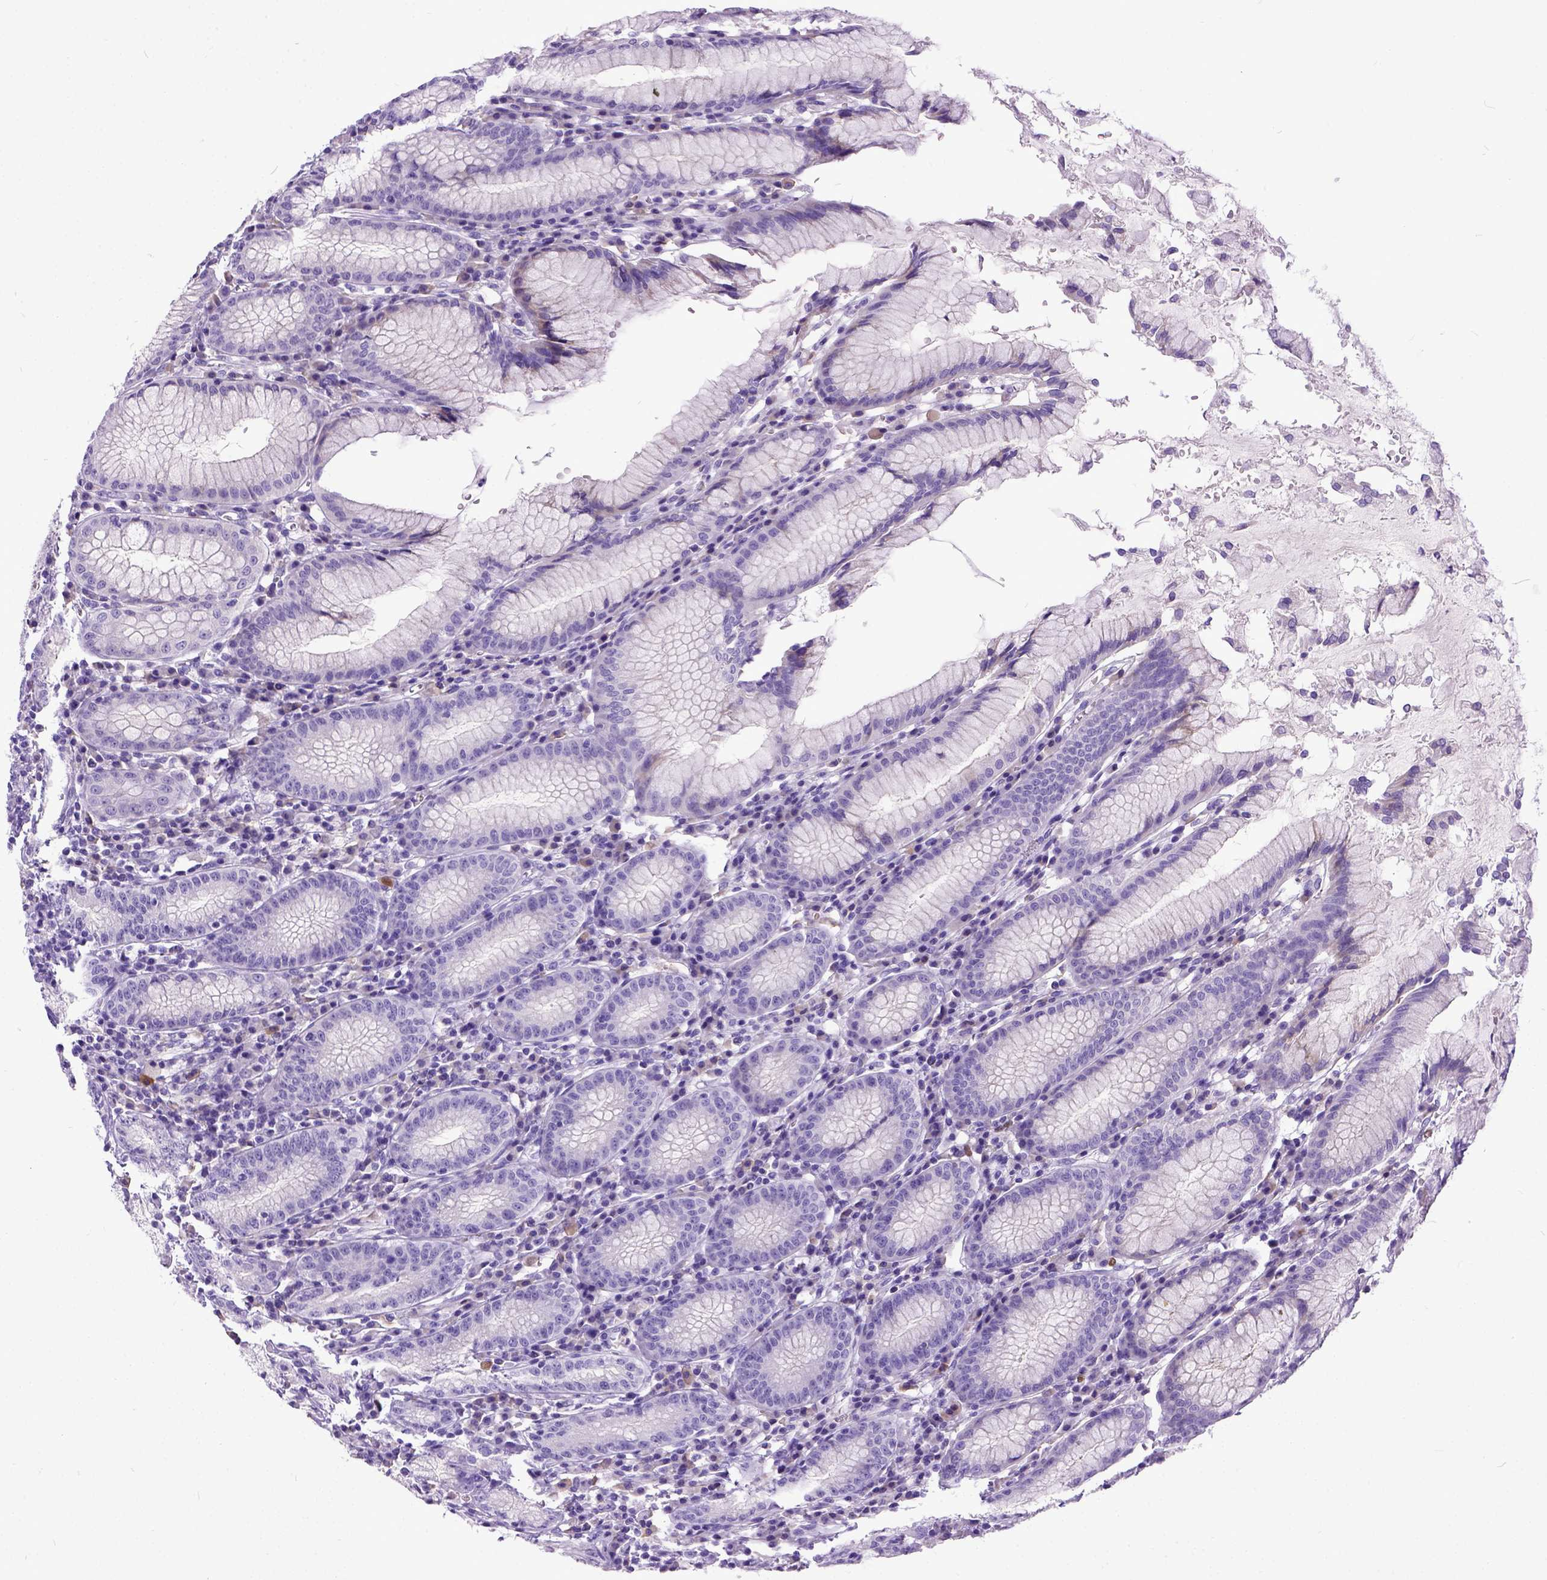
{"staining": {"intensity": "negative", "quantity": "none", "location": "none"}, "tissue": "stomach", "cell_type": "Glandular cells", "image_type": "normal", "snomed": [{"axis": "morphology", "description": "Normal tissue, NOS"}, {"axis": "topography", "description": "Stomach"}], "caption": "A high-resolution photomicrograph shows immunohistochemistry (IHC) staining of unremarkable stomach, which displays no significant staining in glandular cells.", "gene": "IGF2", "patient": {"sex": "male", "age": 55}}